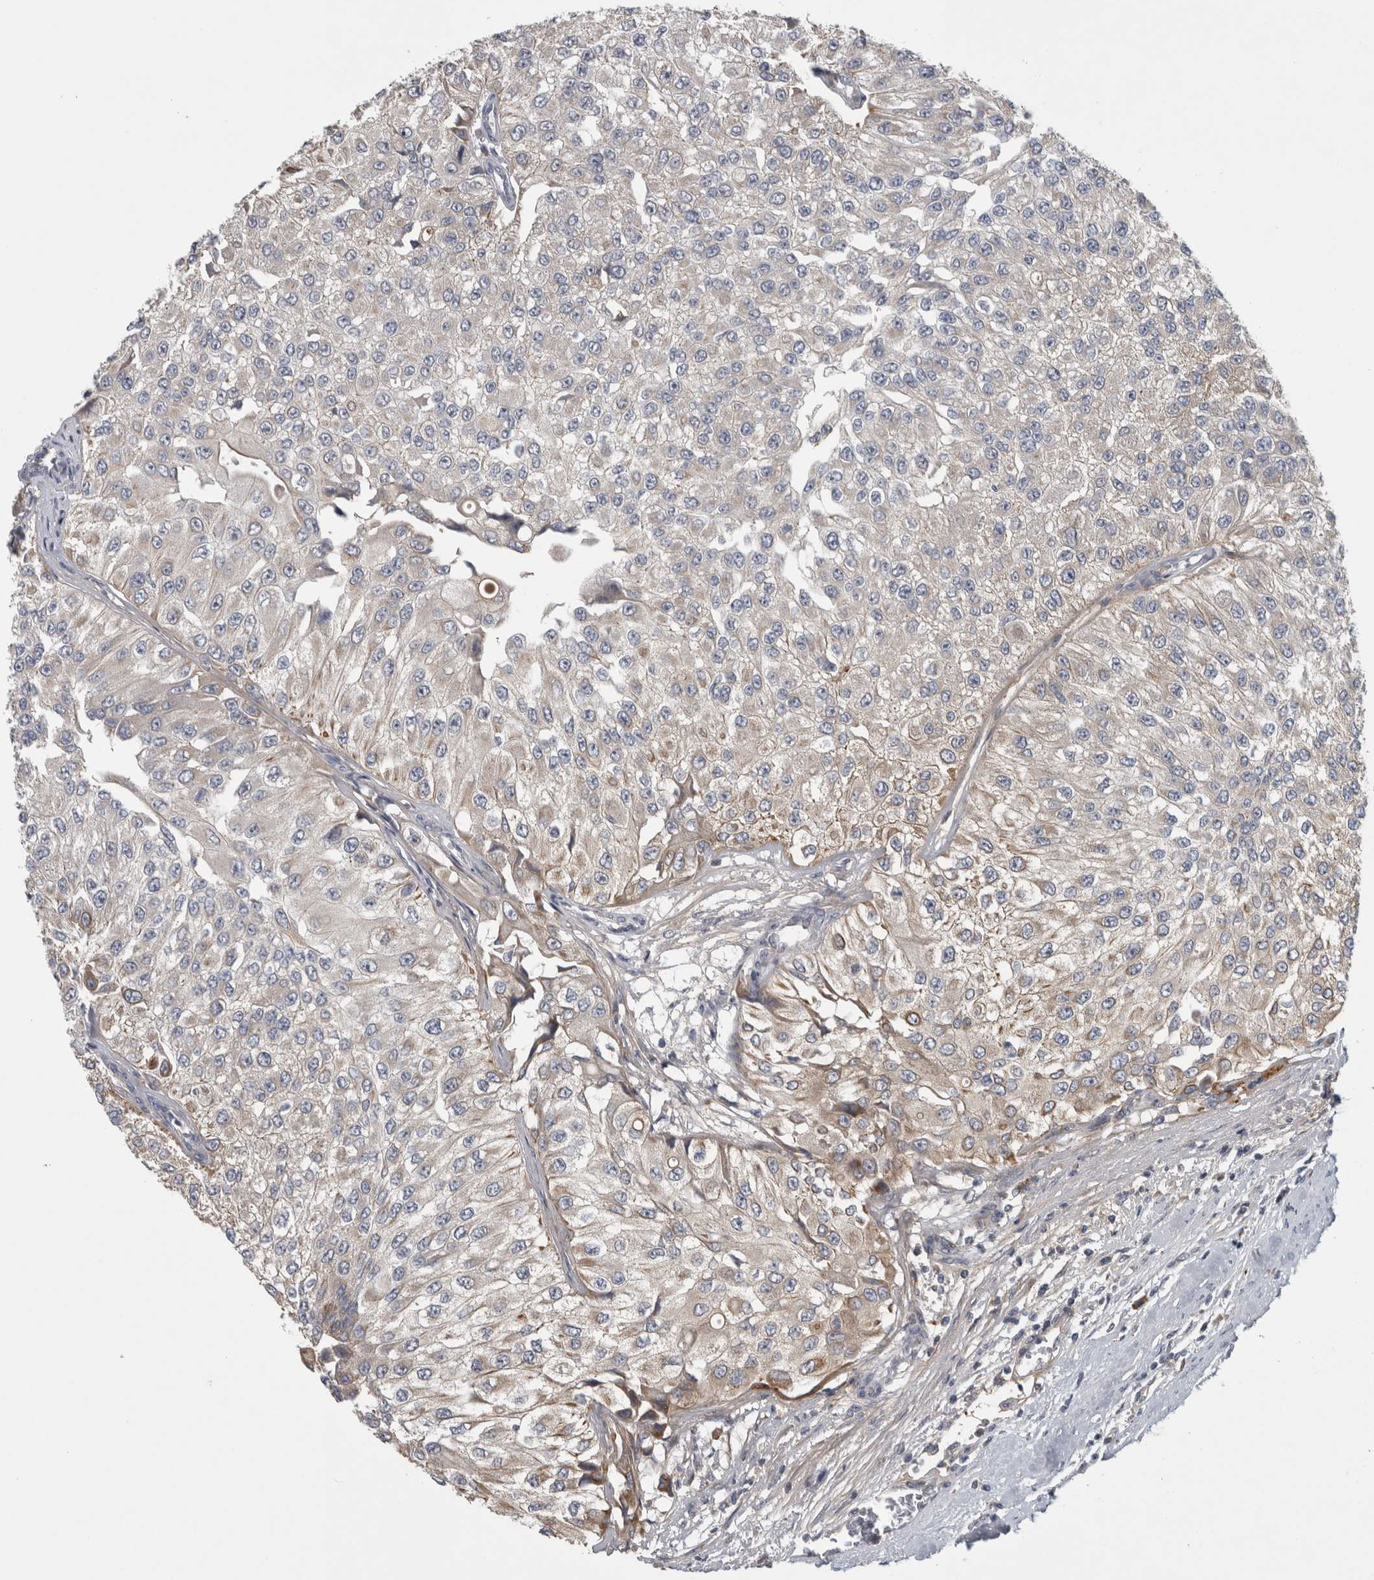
{"staining": {"intensity": "weak", "quantity": "<25%", "location": "cytoplasmic/membranous"}, "tissue": "urothelial cancer", "cell_type": "Tumor cells", "image_type": "cancer", "snomed": [{"axis": "morphology", "description": "Urothelial carcinoma, High grade"}, {"axis": "topography", "description": "Kidney"}, {"axis": "topography", "description": "Urinary bladder"}], "caption": "An immunohistochemistry (IHC) image of urothelial carcinoma (high-grade) is shown. There is no staining in tumor cells of urothelial carcinoma (high-grade).", "gene": "ATXN2", "patient": {"sex": "male", "age": 77}}